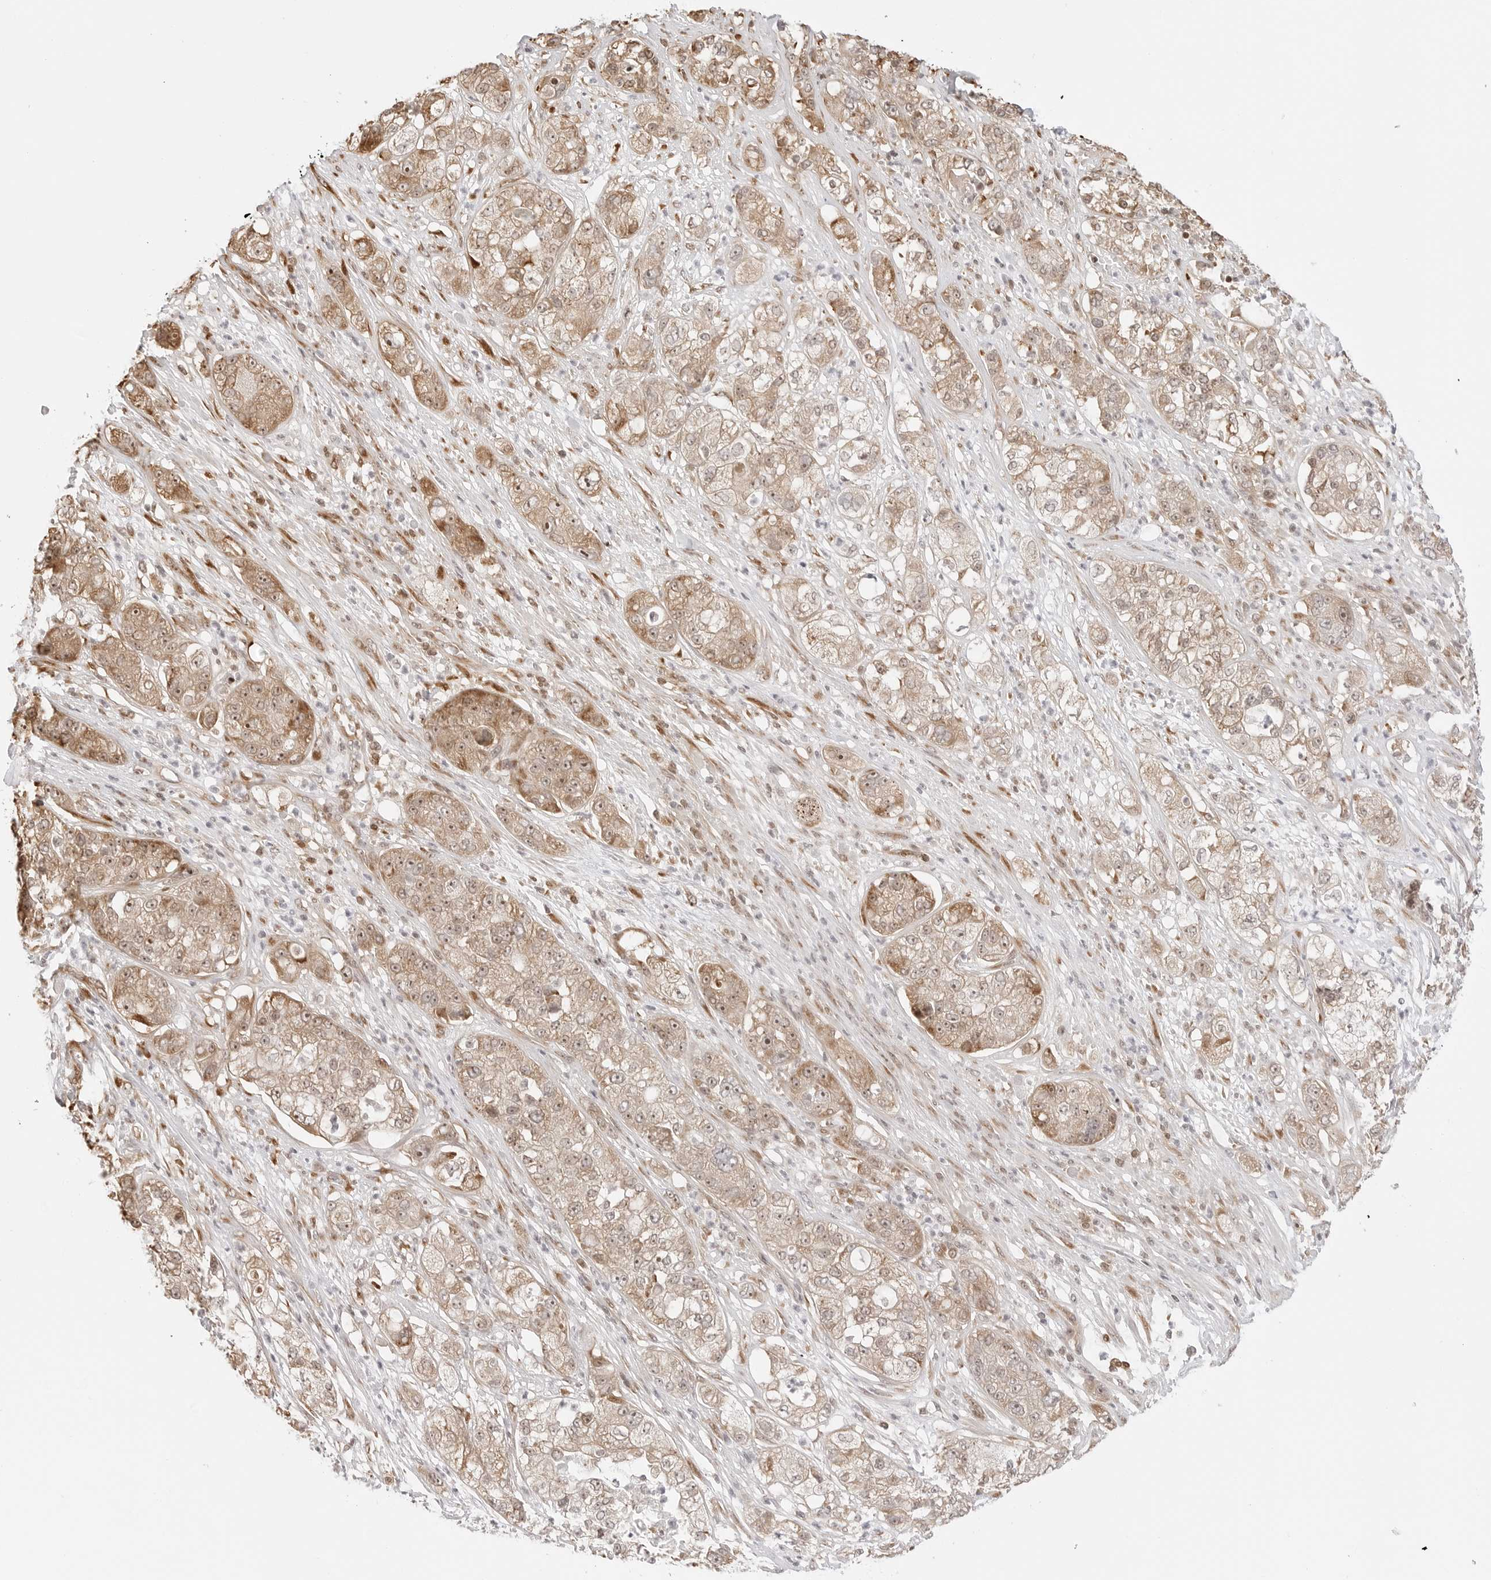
{"staining": {"intensity": "moderate", "quantity": ">75%", "location": "cytoplasmic/membranous,nuclear"}, "tissue": "pancreatic cancer", "cell_type": "Tumor cells", "image_type": "cancer", "snomed": [{"axis": "morphology", "description": "Adenocarcinoma, NOS"}, {"axis": "topography", "description": "Pancreas"}], "caption": "Protein analysis of adenocarcinoma (pancreatic) tissue displays moderate cytoplasmic/membranous and nuclear staining in approximately >75% of tumor cells.", "gene": "FKBP14", "patient": {"sex": "female", "age": 78}}